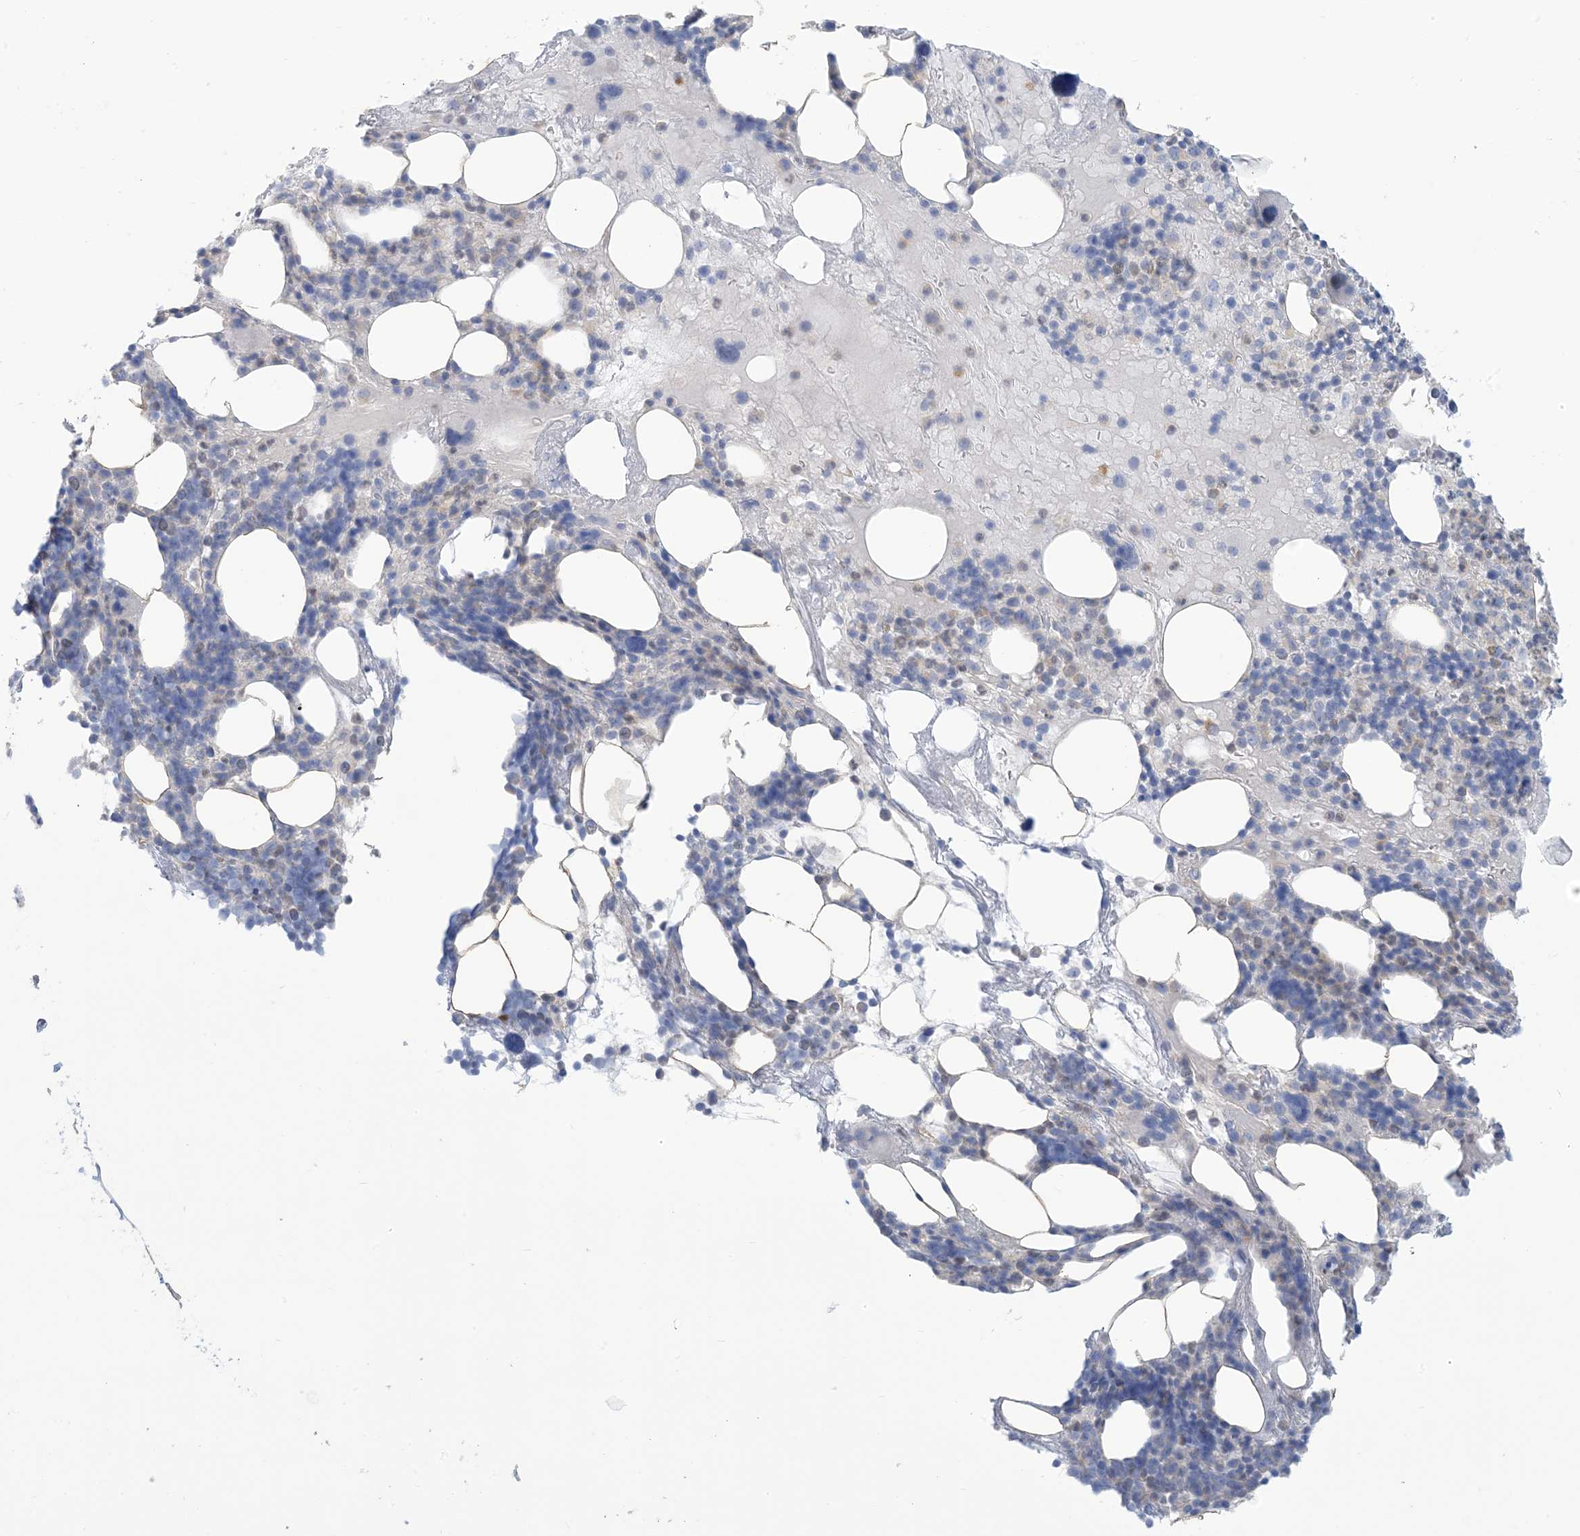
{"staining": {"intensity": "negative", "quantity": "none", "location": "none"}, "tissue": "bone marrow", "cell_type": "Hematopoietic cells", "image_type": "normal", "snomed": [{"axis": "morphology", "description": "Normal tissue, NOS"}, {"axis": "morphology", "description": "Inflammation, NOS"}, {"axis": "topography", "description": "Bone marrow"}], "caption": "Immunohistochemistry photomicrograph of normal human bone marrow stained for a protein (brown), which reveals no positivity in hematopoietic cells. Brightfield microscopy of immunohistochemistry (IHC) stained with DAB (brown) and hematoxylin (blue), captured at high magnification.", "gene": "MTHFD2L", "patient": {"sex": "female", "age": 77}}